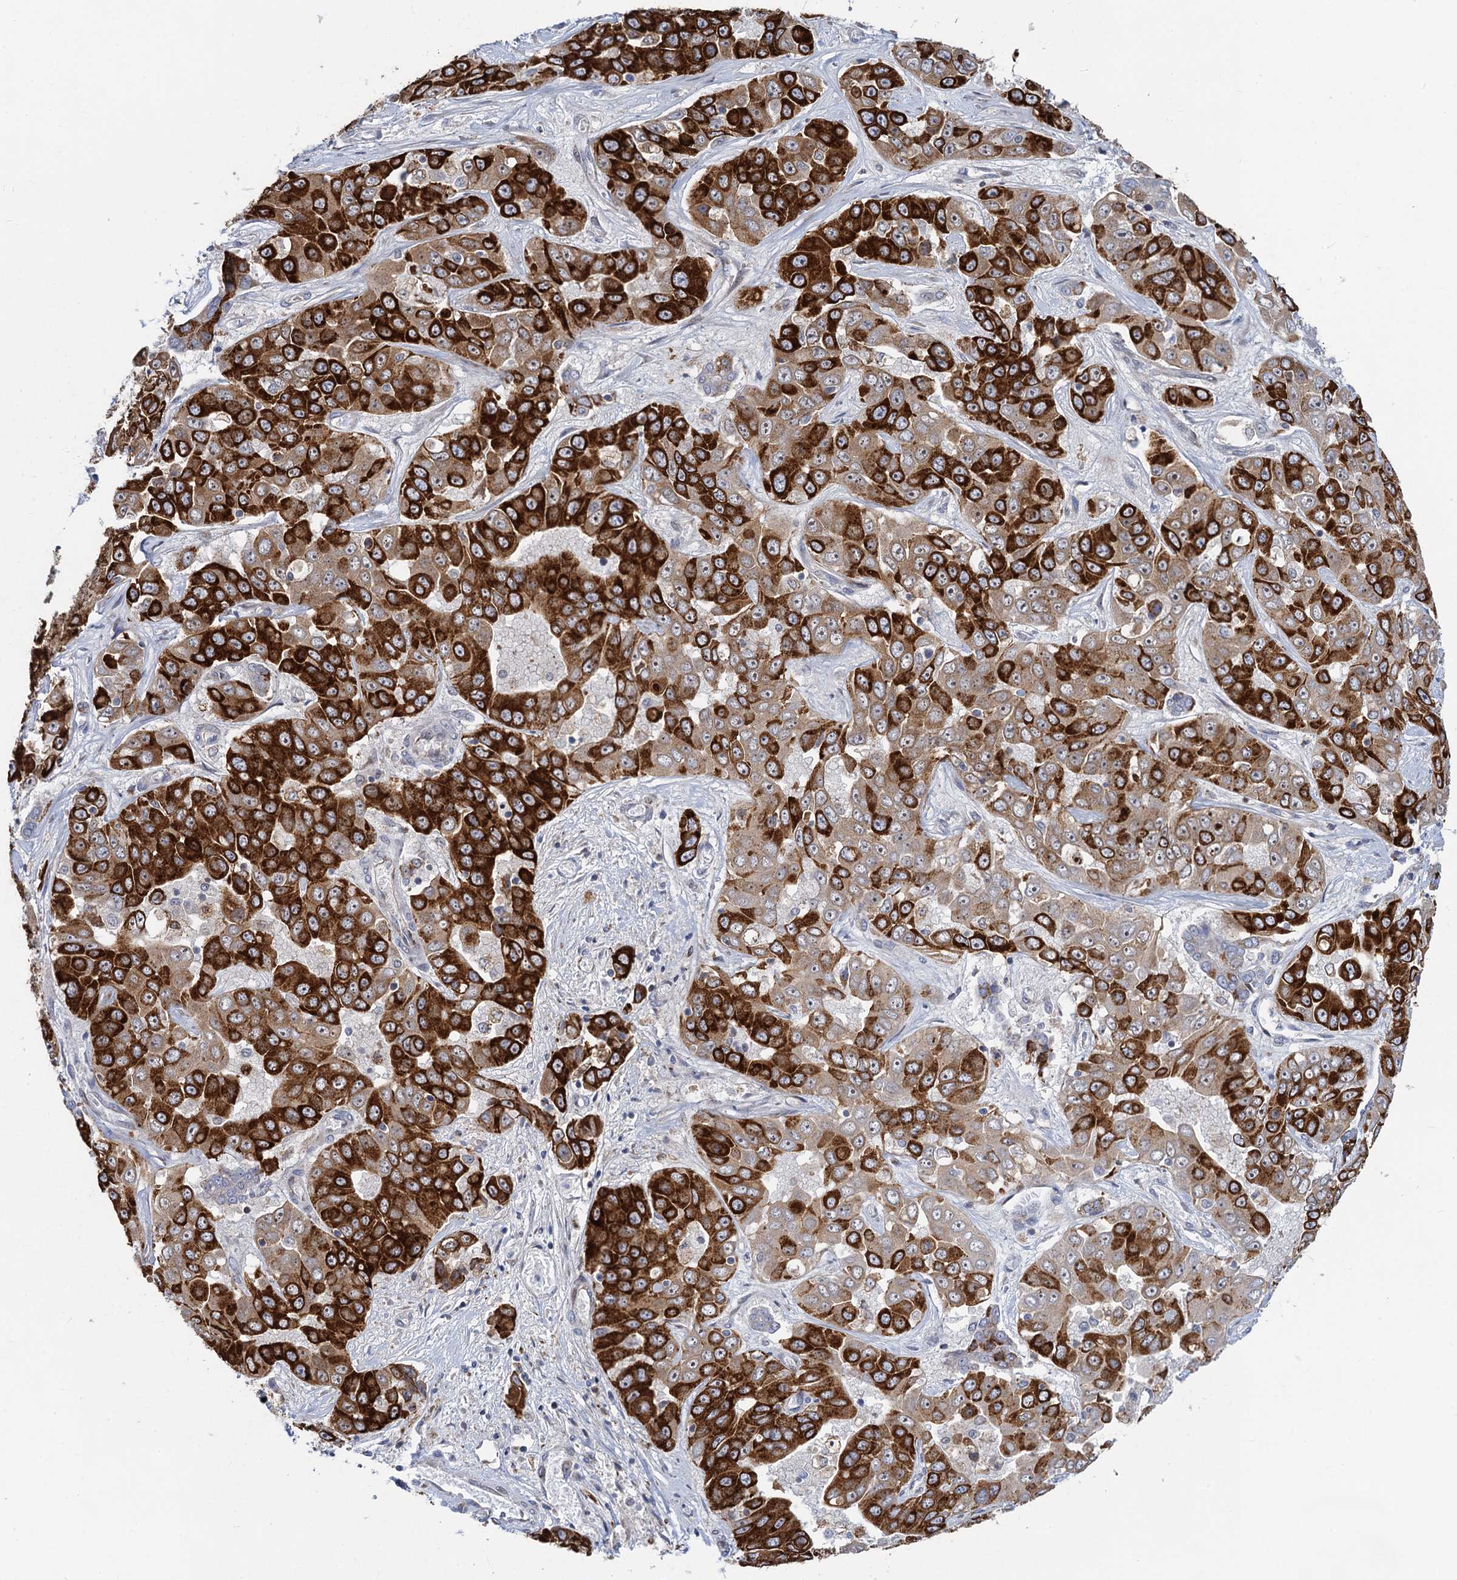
{"staining": {"intensity": "strong", "quantity": ">75%", "location": "cytoplasmic/membranous"}, "tissue": "liver cancer", "cell_type": "Tumor cells", "image_type": "cancer", "snomed": [{"axis": "morphology", "description": "Cholangiocarcinoma"}, {"axis": "topography", "description": "Liver"}], "caption": "Human liver cancer (cholangiocarcinoma) stained for a protein (brown) exhibits strong cytoplasmic/membranous positive staining in about >75% of tumor cells.", "gene": "QPCTL", "patient": {"sex": "female", "age": 52}}